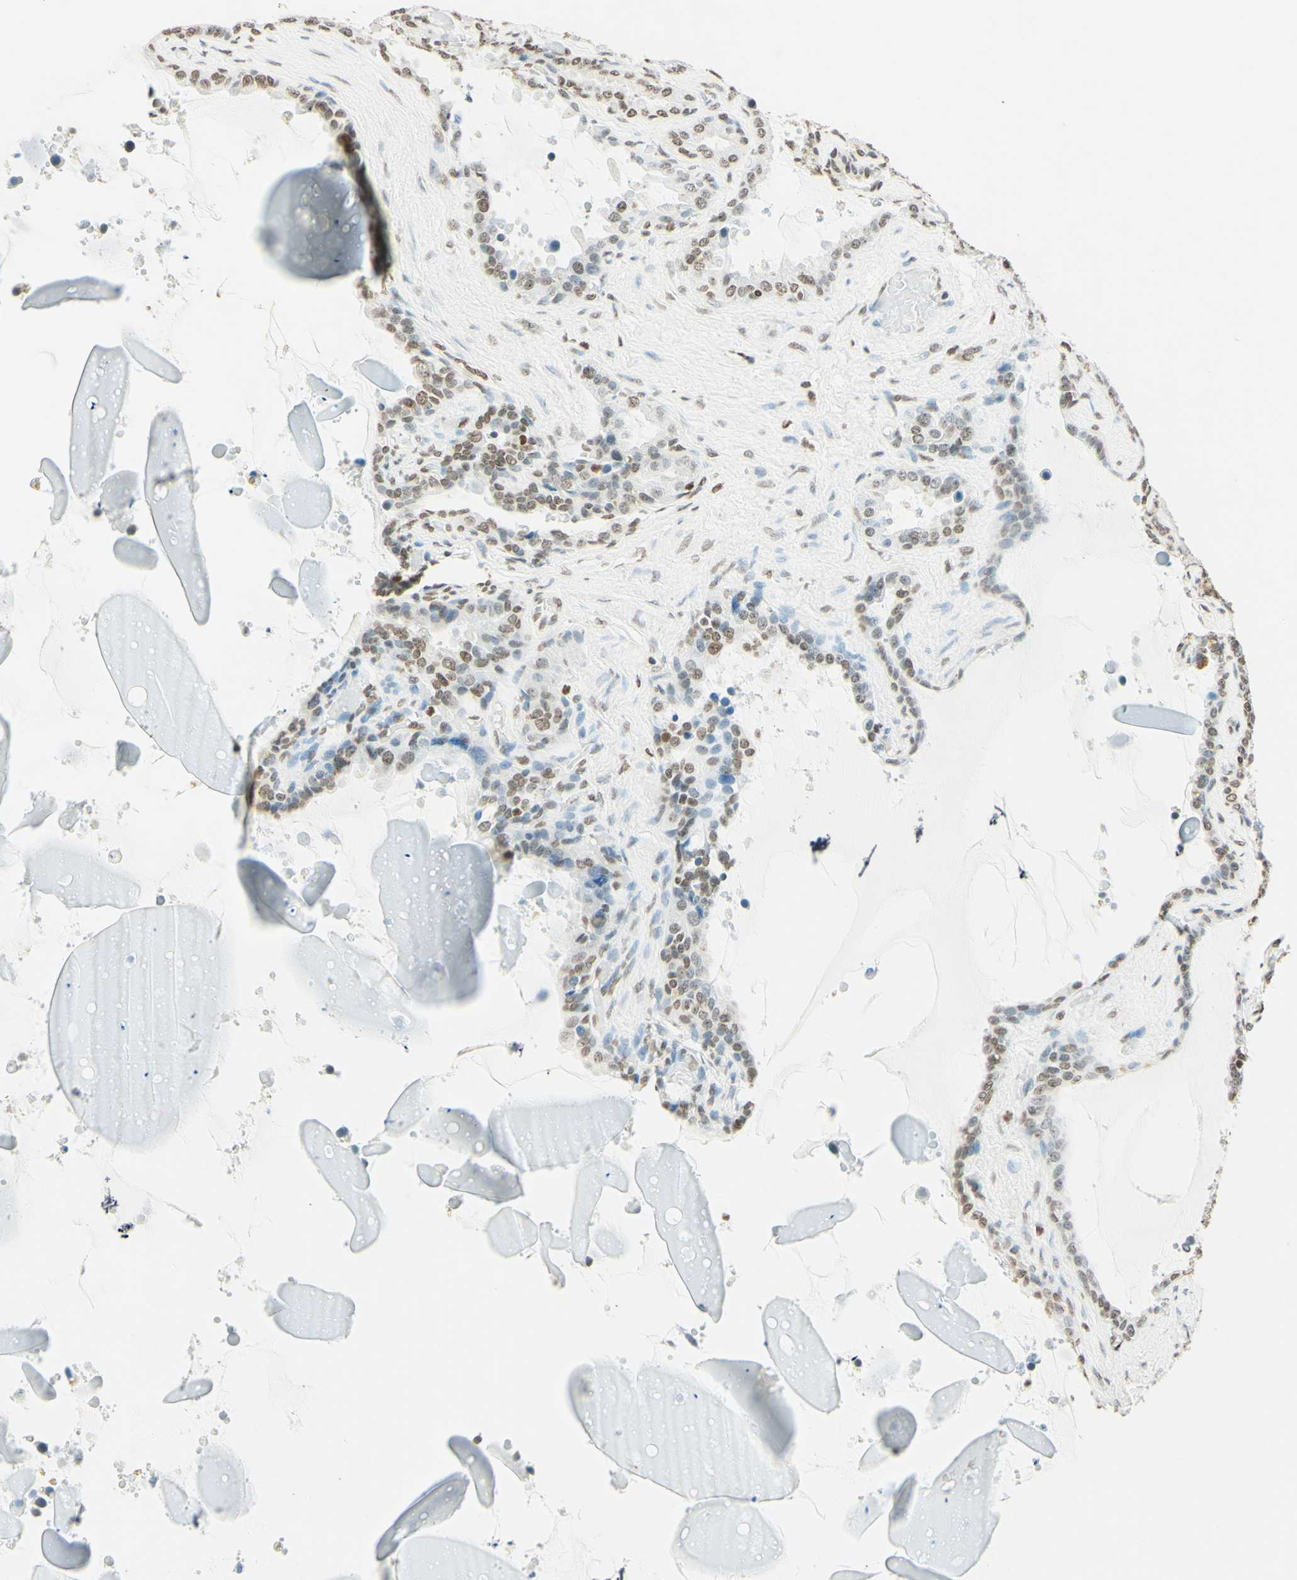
{"staining": {"intensity": "moderate", "quantity": "25%-75%", "location": "nuclear"}, "tissue": "seminal vesicle", "cell_type": "Glandular cells", "image_type": "normal", "snomed": [{"axis": "morphology", "description": "Normal tissue, NOS"}, {"axis": "topography", "description": "Seminal veicle"}], "caption": "Glandular cells exhibit moderate nuclear expression in approximately 25%-75% of cells in benign seminal vesicle.", "gene": "MSH2", "patient": {"sex": "male", "age": 46}}